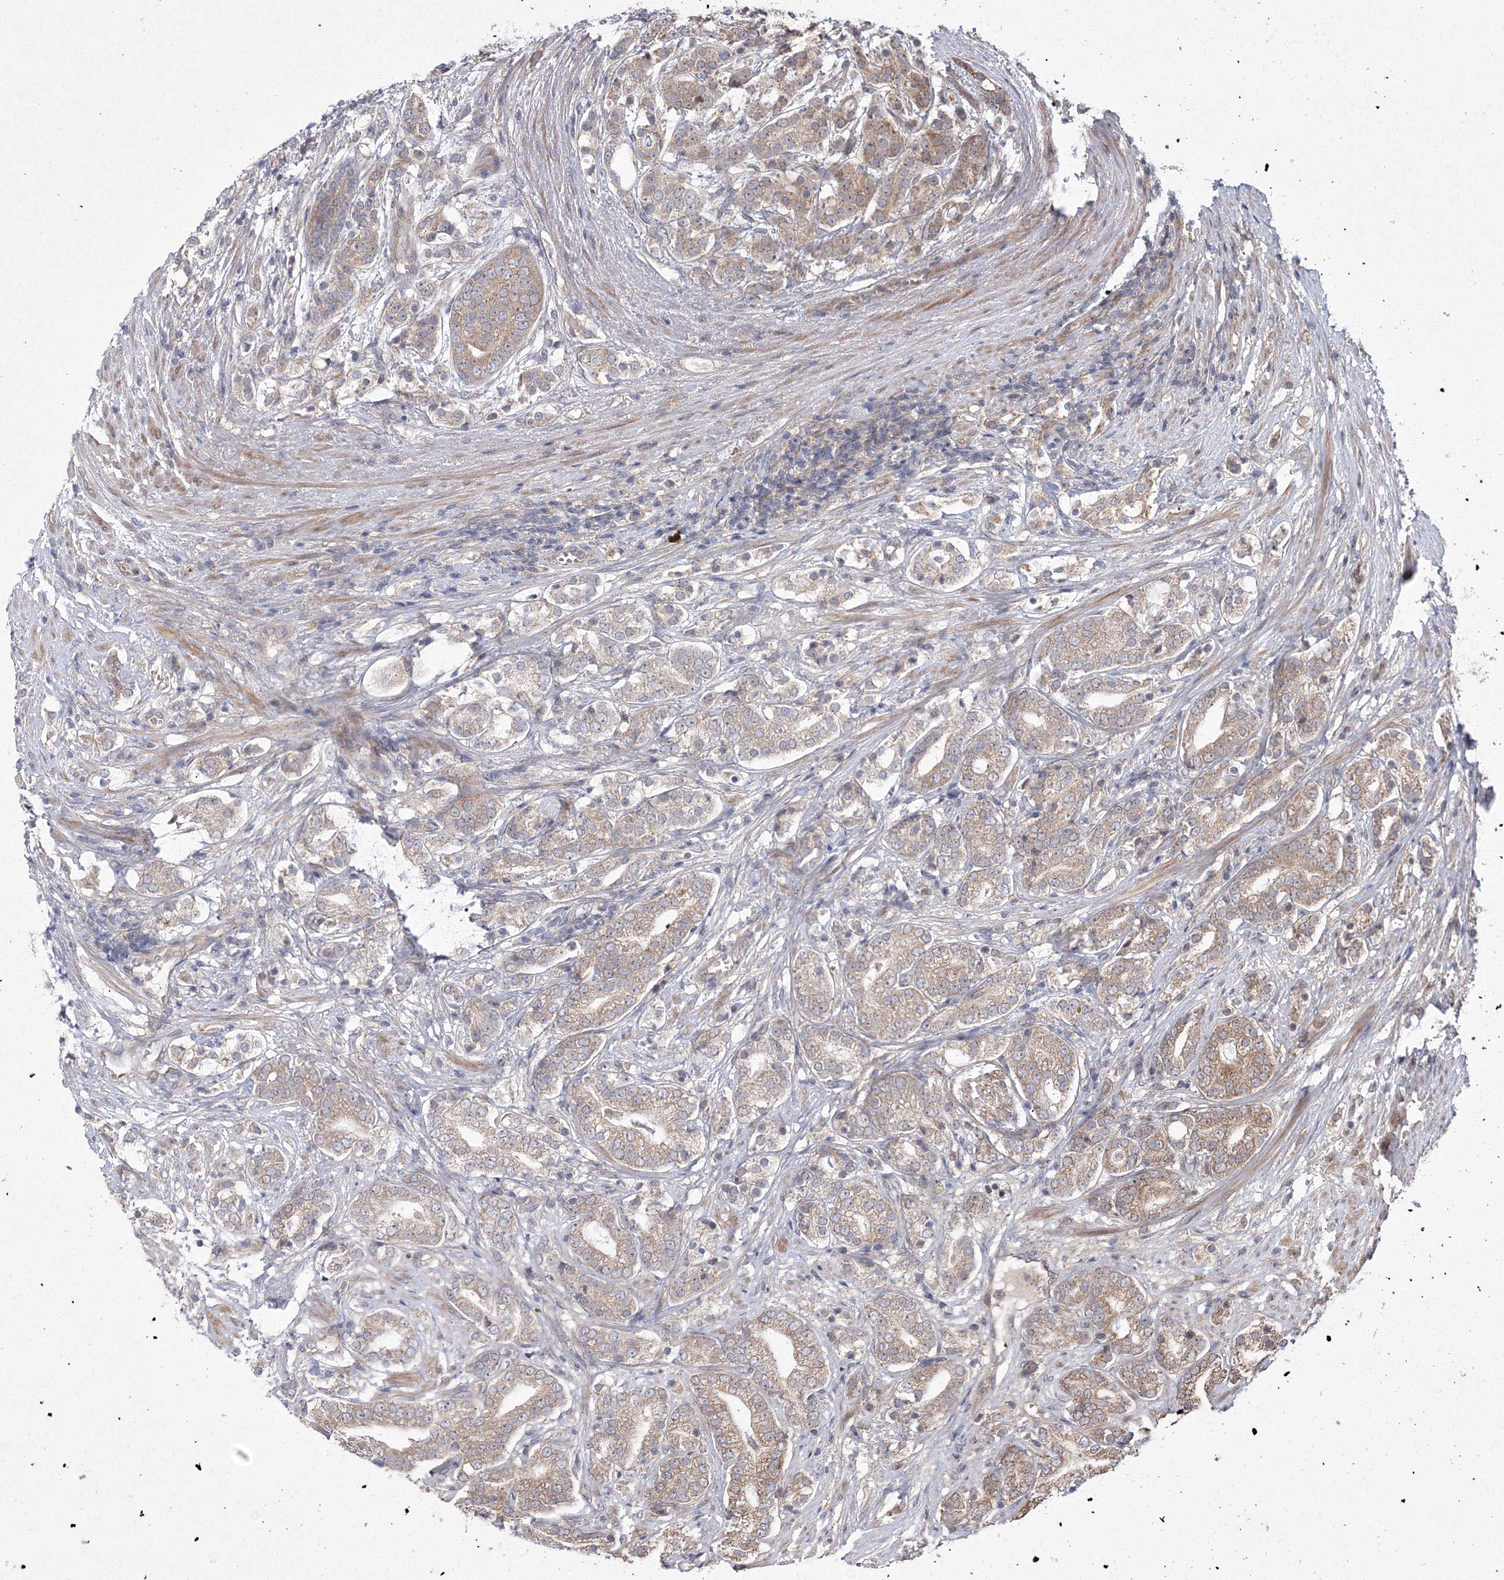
{"staining": {"intensity": "moderate", "quantity": ">75%", "location": "cytoplasmic/membranous"}, "tissue": "prostate cancer", "cell_type": "Tumor cells", "image_type": "cancer", "snomed": [{"axis": "morphology", "description": "Adenocarcinoma, High grade"}, {"axis": "topography", "description": "Prostate"}], "caption": "About >75% of tumor cells in human prostate adenocarcinoma (high-grade) display moderate cytoplasmic/membranous protein staining as visualized by brown immunohistochemical staining.", "gene": "RANBP3L", "patient": {"sex": "male", "age": 57}}